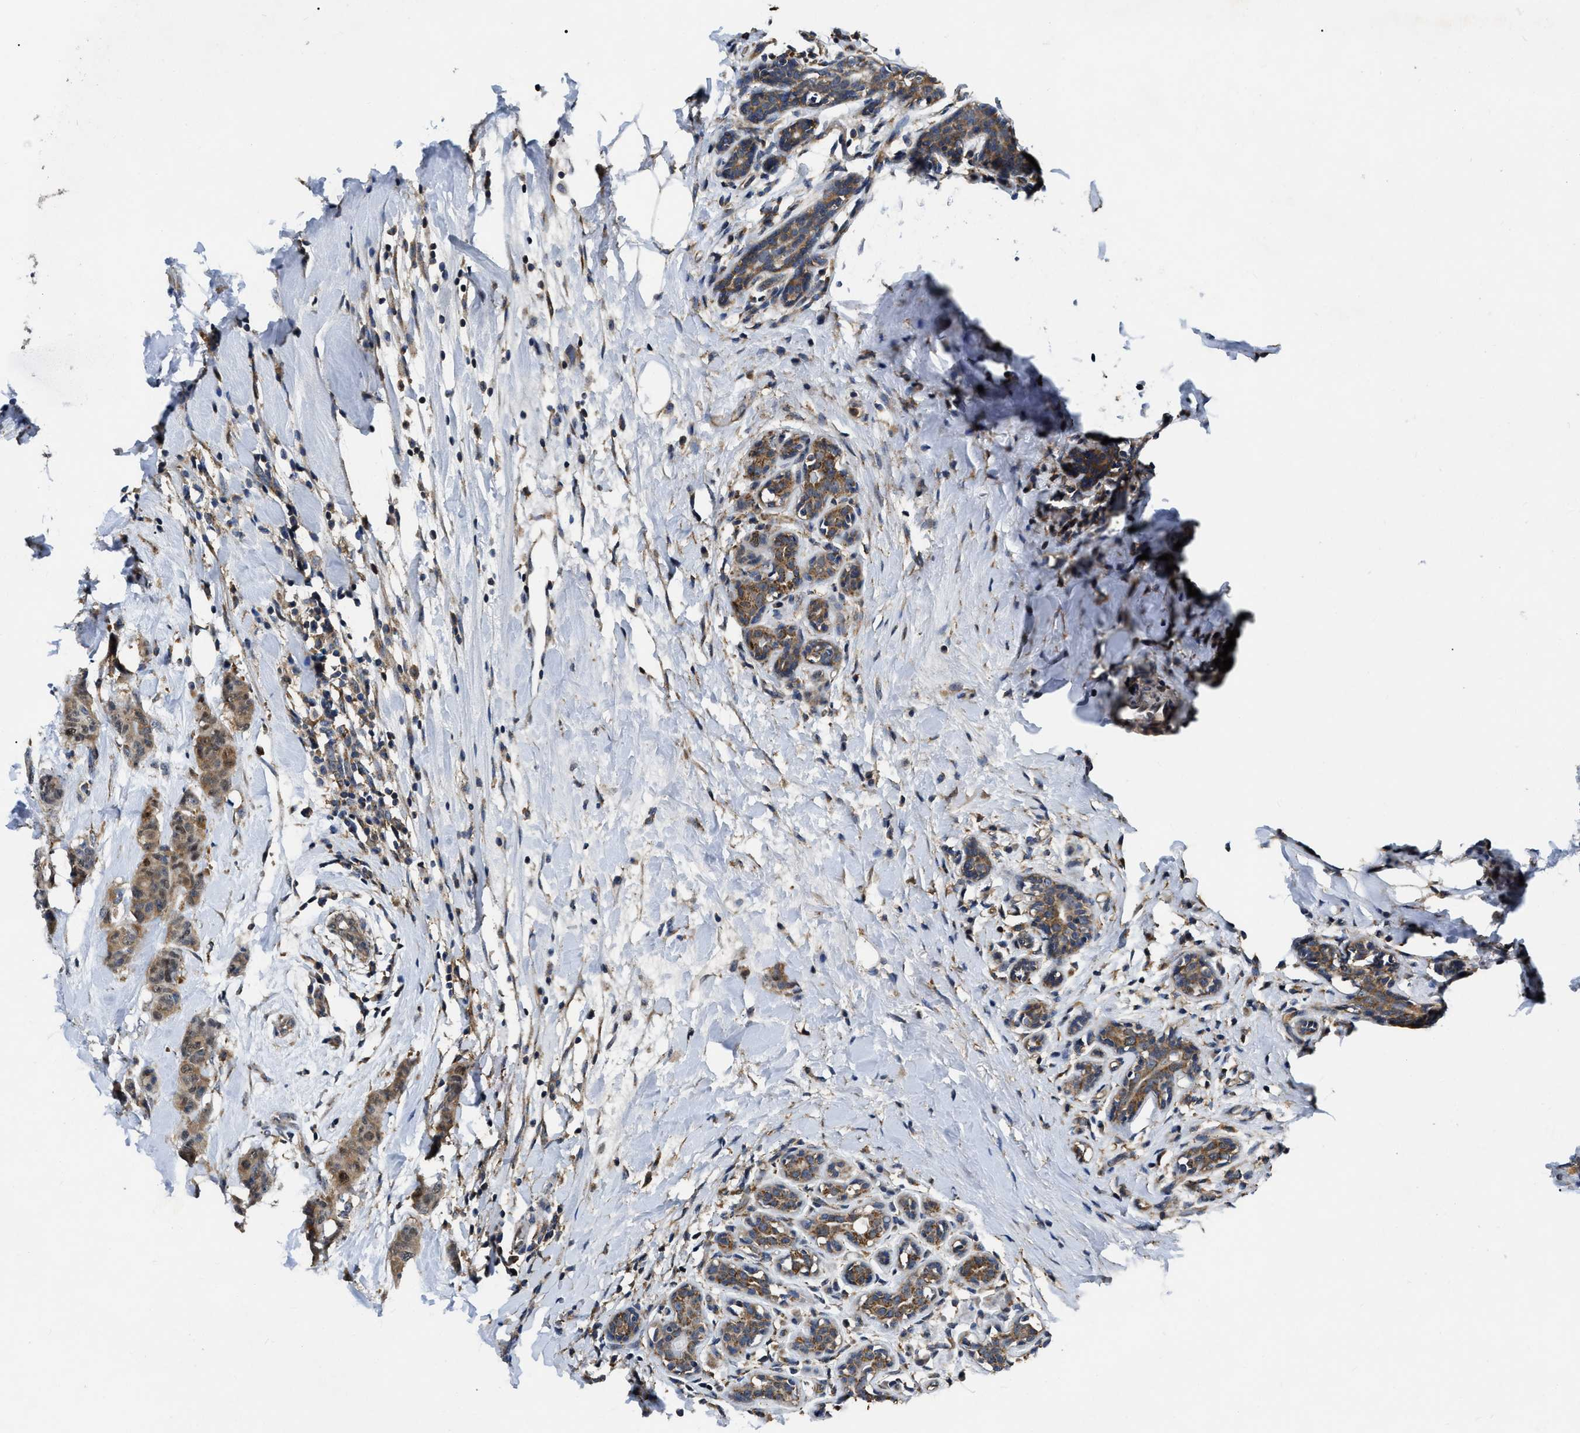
{"staining": {"intensity": "moderate", "quantity": ">75%", "location": "cytoplasmic/membranous"}, "tissue": "breast cancer", "cell_type": "Tumor cells", "image_type": "cancer", "snomed": [{"axis": "morphology", "description": "Normal tissue, NOS"}, {"axis": "morphology", "description": "Duct carcinoma"}, {"axis": "topography", "description": "Breast"}], "caption": "Immunohistochemistry (IHC) of human breast intraductal carcinoma exhibits medium levels of moderate cytoplasmic/membranous positivity in approximately >75% of tumor cells. (IHC, brightfield microscopy, high magnification).", "gene": "GET4", "patient": {"sex": "female", "age": 40}}